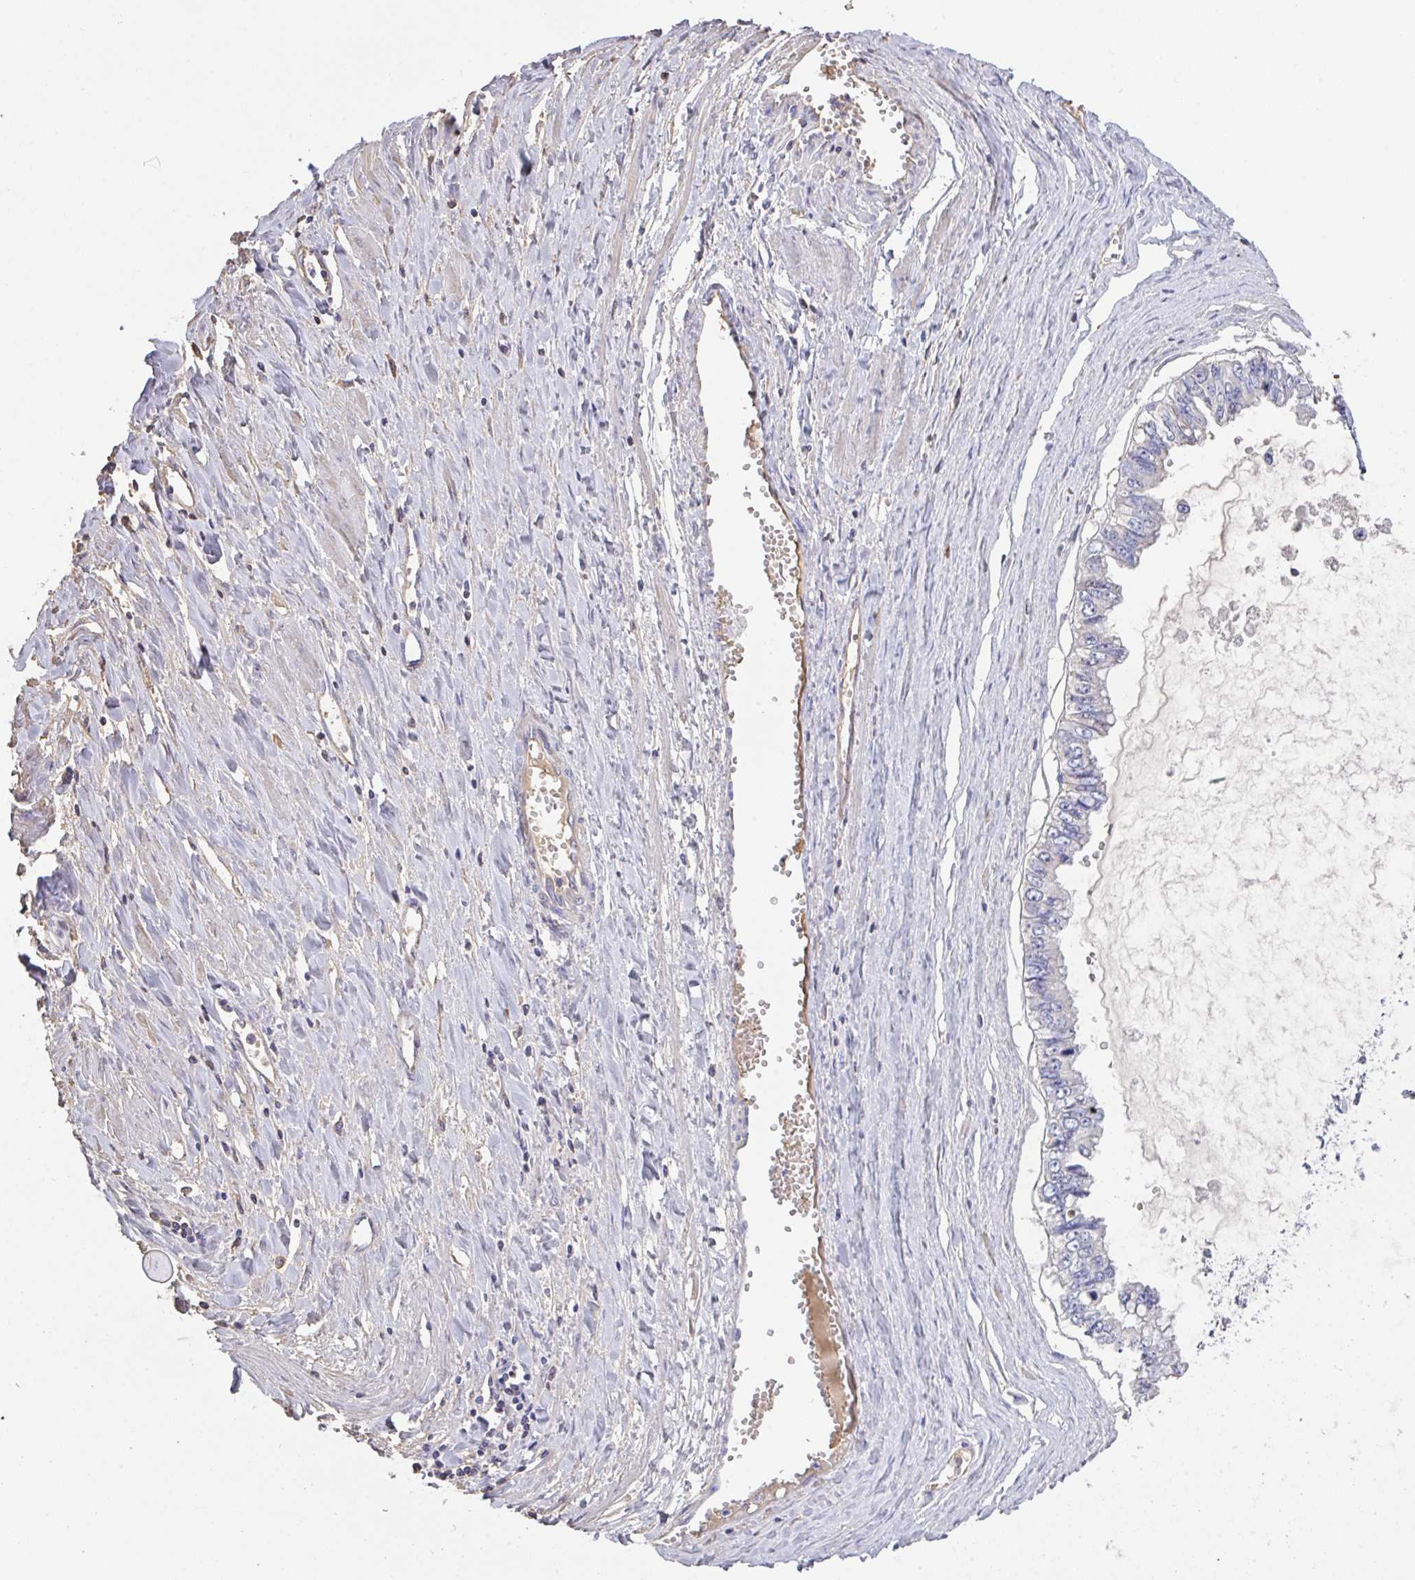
{"staining": {"intensity": "negative", "quantity": "none", "location": "none"}, "tissue": "ovarian cancer", "cell_type": "Tumor cells", "image_type": "cancer", "snomed": [{"axis": "morphology", "description": "Cystadenocarcinoma, mucinous, NOS"}, {"axis": "topography", "description": "Ovary"}], "caption": "Human mucinous cystadenocarcinoma (ovarian) stained for a protein using immunohistochemistry demonstrates no expression in tumor cells.", "gene": "HOXC12", "patient": {"sex": "female", "age": 72}}